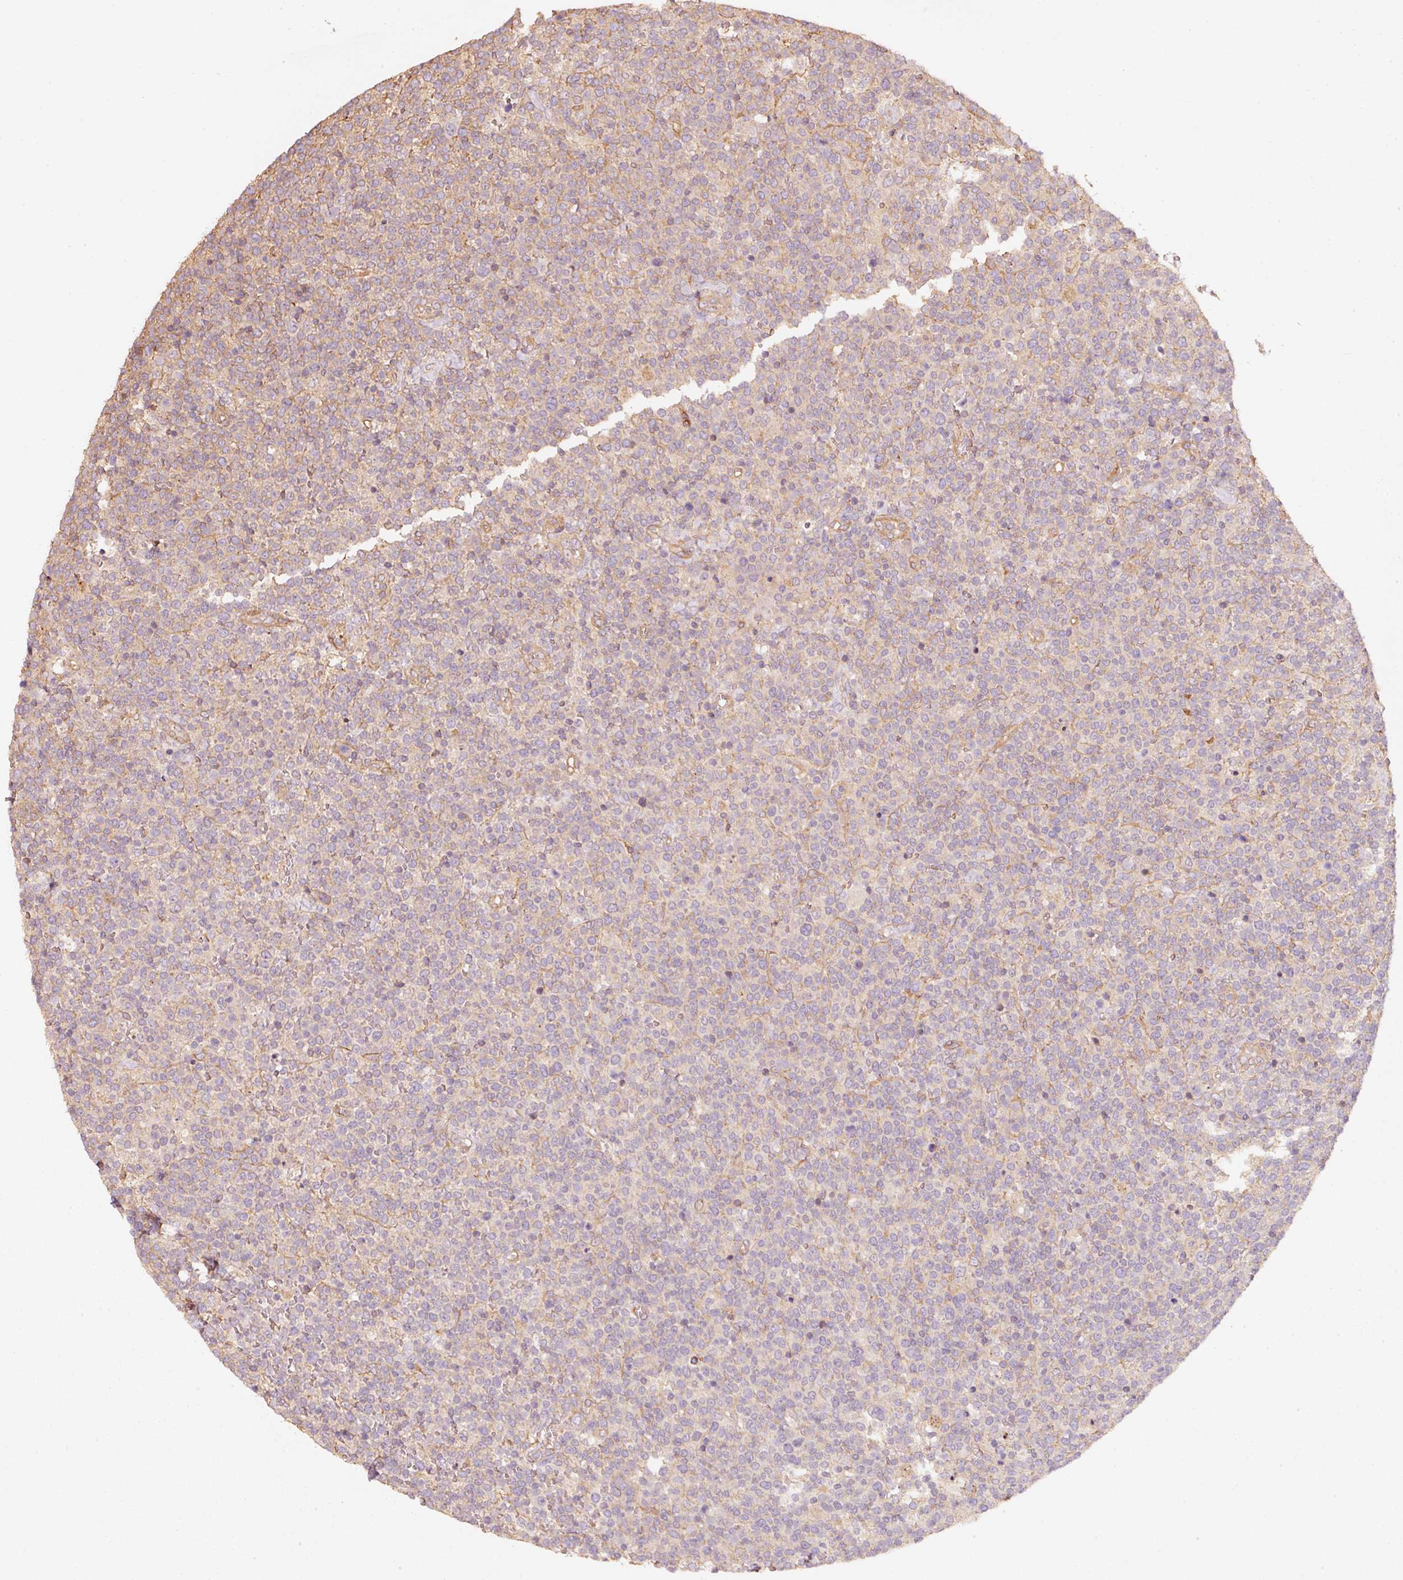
{"staining": {"intensity": "negative", "quantity": "none", "location": "none"}, "tissue": "lymphoma", "cell_type": "Tumor cells", "image_type": "cancer", "snomed": [{"axis": "morphology", "description": "Malignant lymphoma, non-Hodgkin's type, High grade"}, {"axis": "topography", "description": "Lymph node"}], "caption": "Image shows no significant protein positivity in tumor cells of malignant lymphoma, non-Hodgkin's type (high-grade).", "gene": "CEP95", "patient": {"sex": "male", "age": 61}}